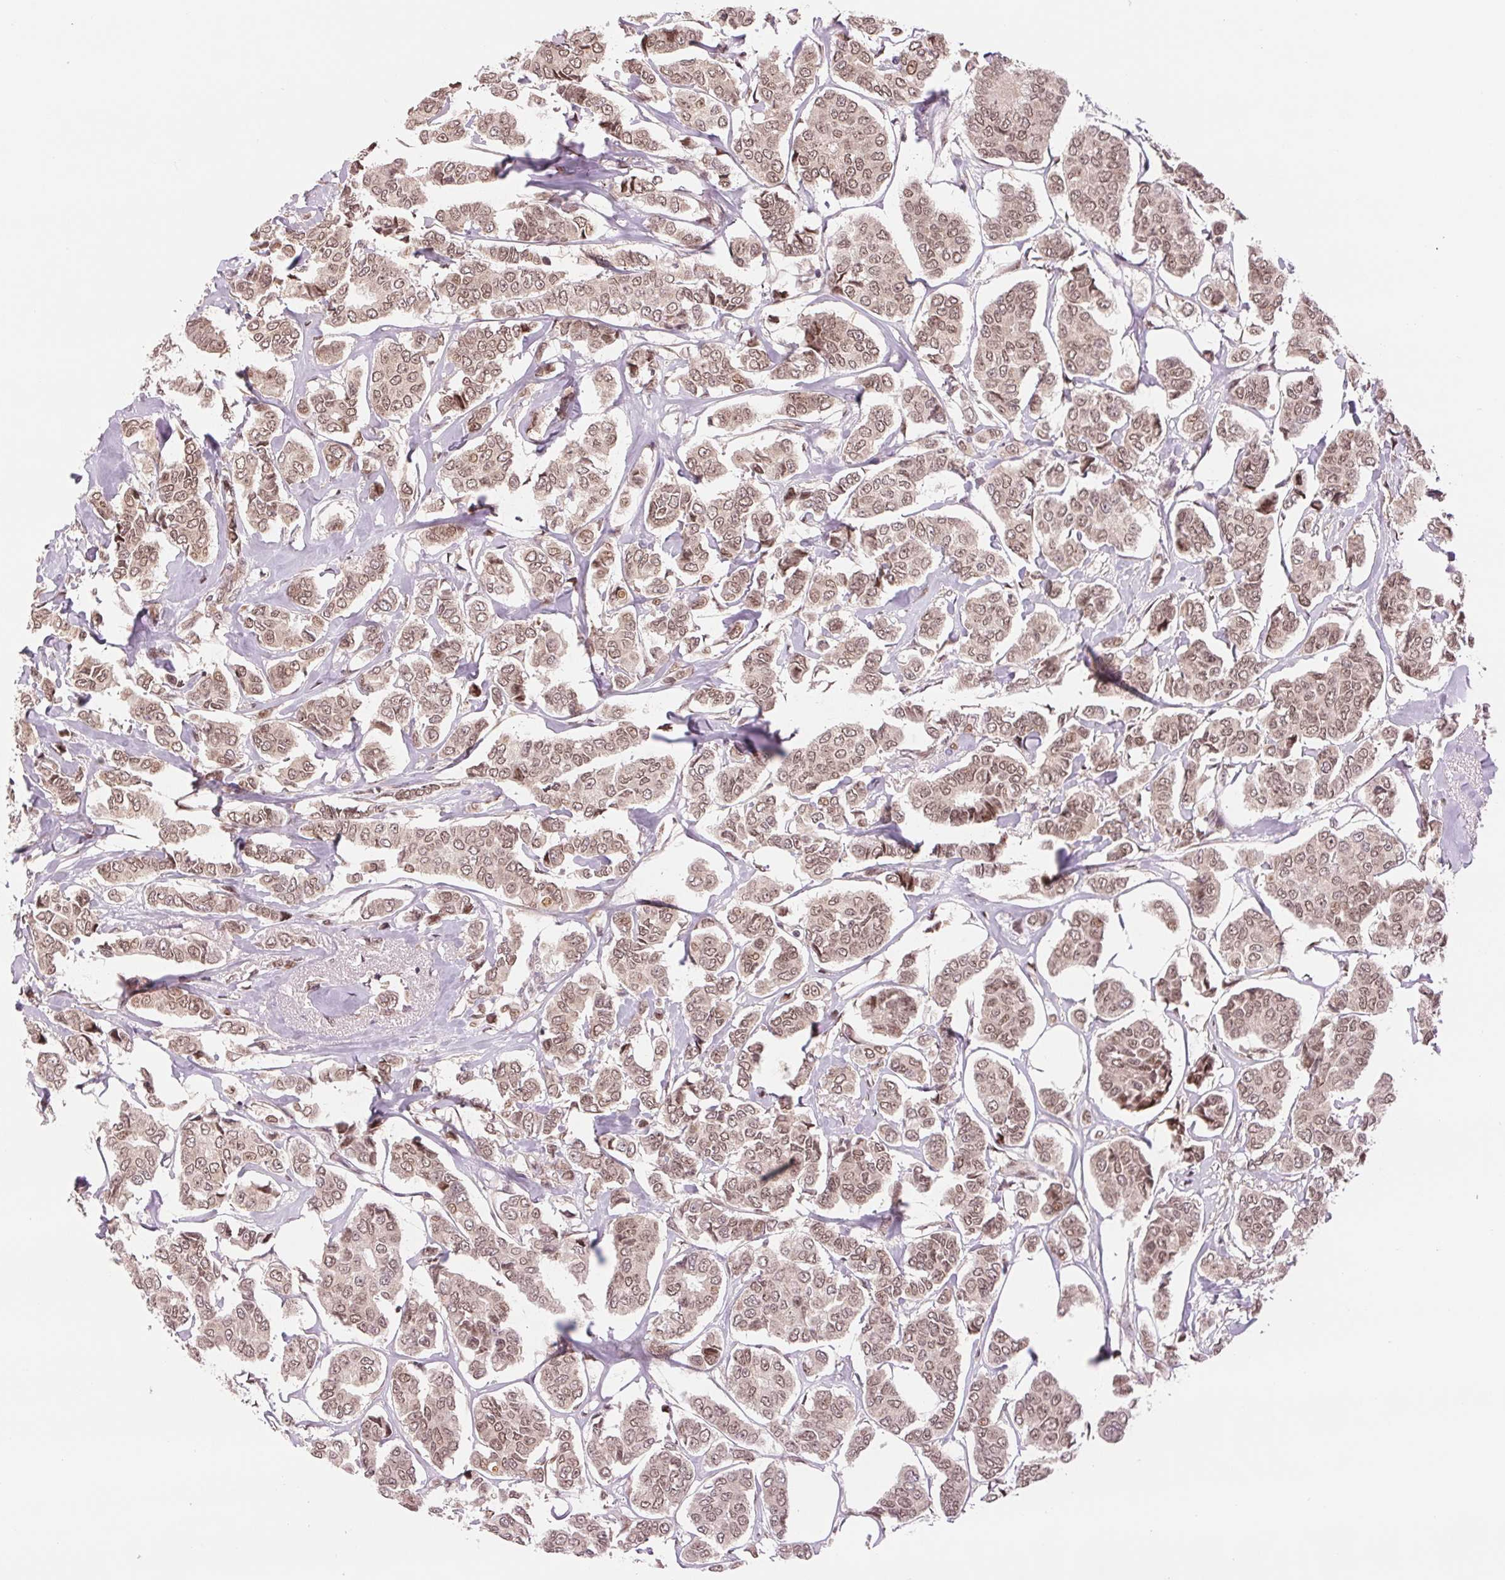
{"staining": {"intensity": "weak", "quantity": ">75%", "location": "nuclear"}, "tissue": "breast cancer", "cell_type": "Tumor cells", "image_type": "cancer", "snomed": [{"axis": "morphology", "description": "Duct carcinoma"}, {"axis": "topography", "description": "Breast"}], "caption": "This is a photomicrograph of immunohistochemistry (IHC) staining of breast cancer (infiltrating ductal carcinoma), which shows weak staining in the nuclear of tumor cells.", "gene": "ERI3", "patient": {"sex": "female", "age": 94}}